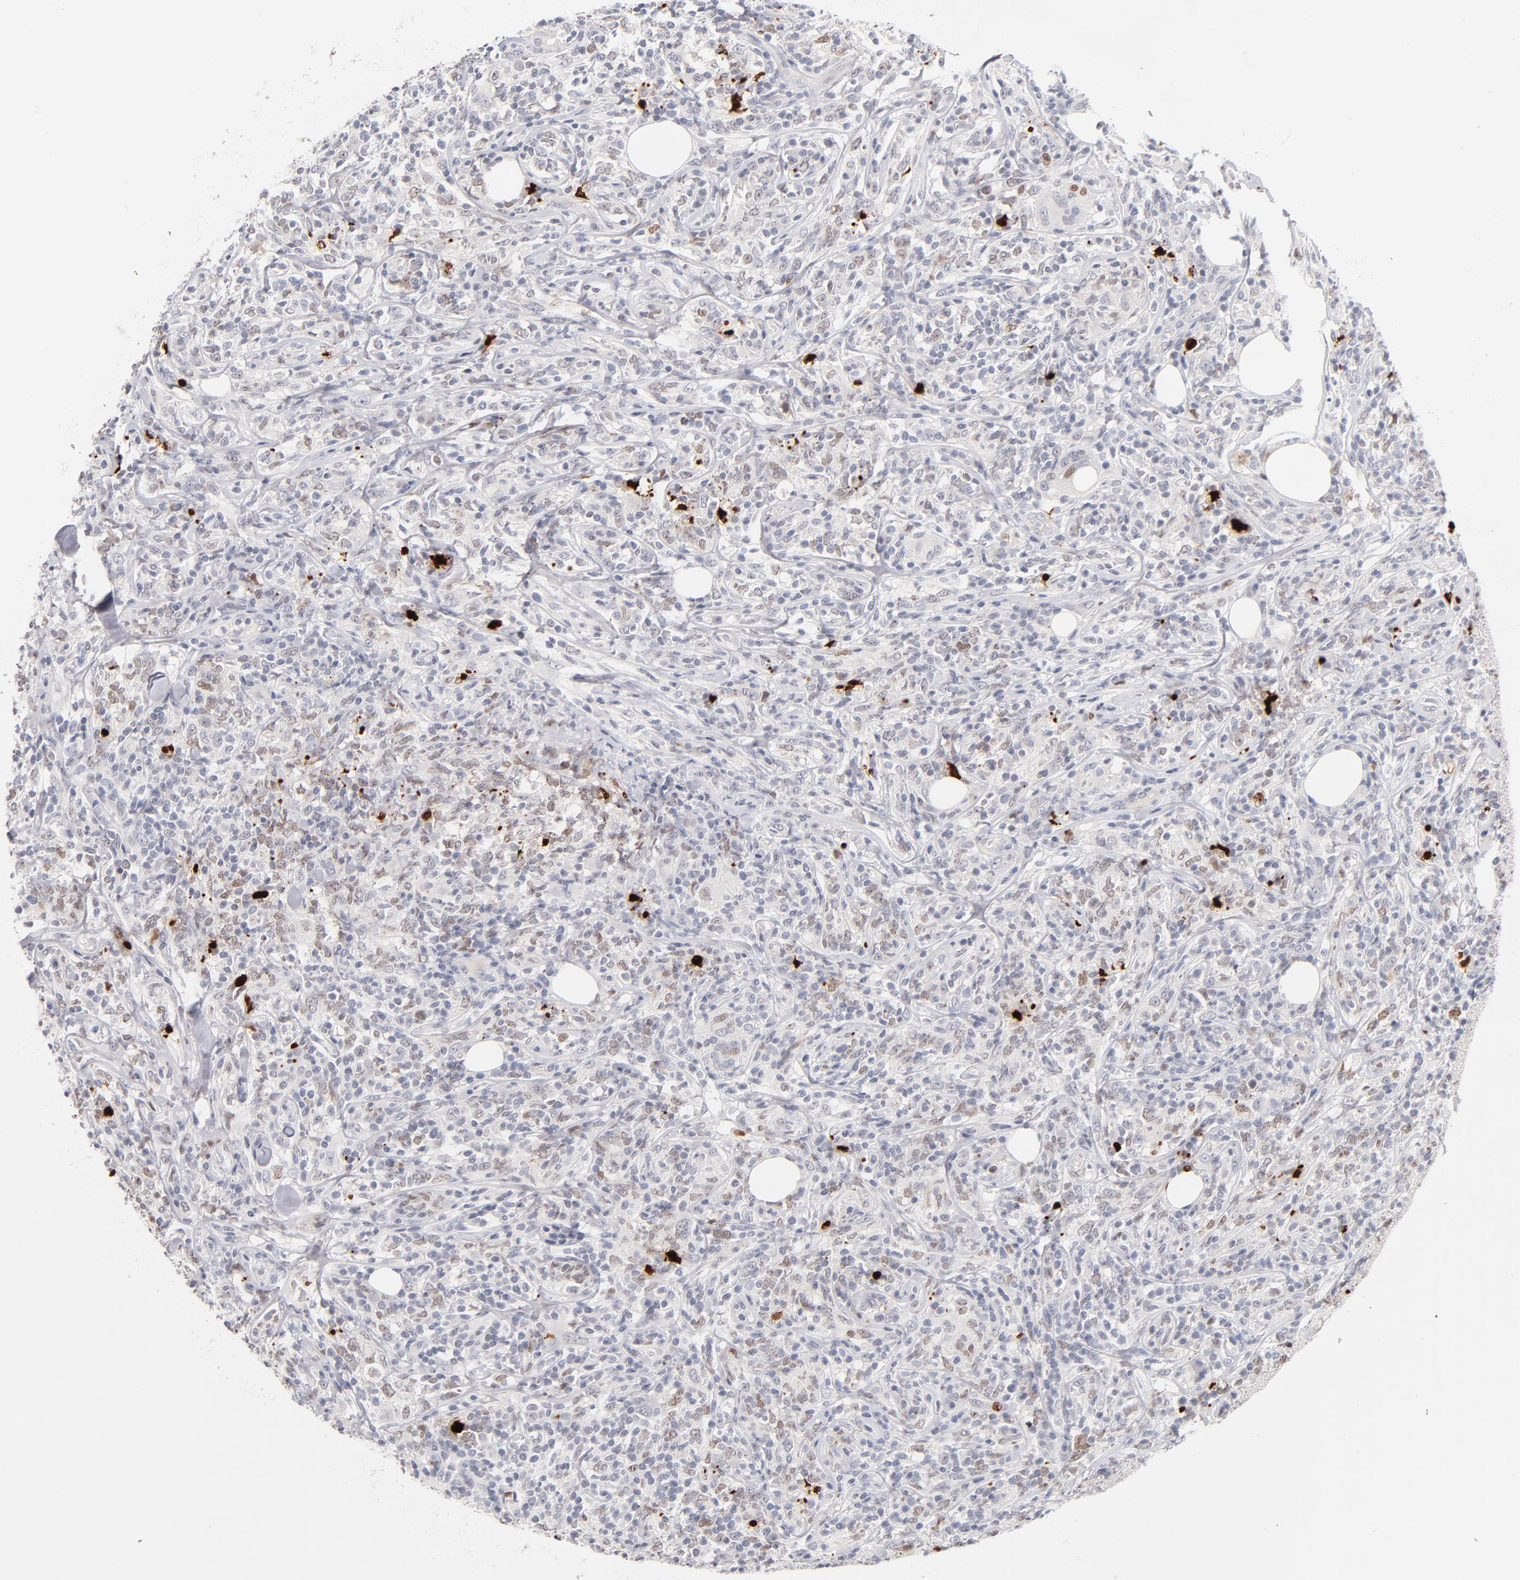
{"staining": {"intensity": "weak", "quantity": "<25%", "location": "nuclear"}, "tissue": "lymphoma", "cell_type": "Tumor cells", "image_type": "cancer", "snomed": [{"axis": "morphology", "description": "Malignant lymphoma, non-Hodgkin's type, High grade"}, {"axis": "topography", "description": "Lymph node"}], "caption": "Malignant lymphoma, non-Hodgkin's type (high-grade) was stained to show a protein in brown. There is no significant staining in tumor cells.", "gene": "PARP1", "patient": {"sex": "female", "age": 84}}